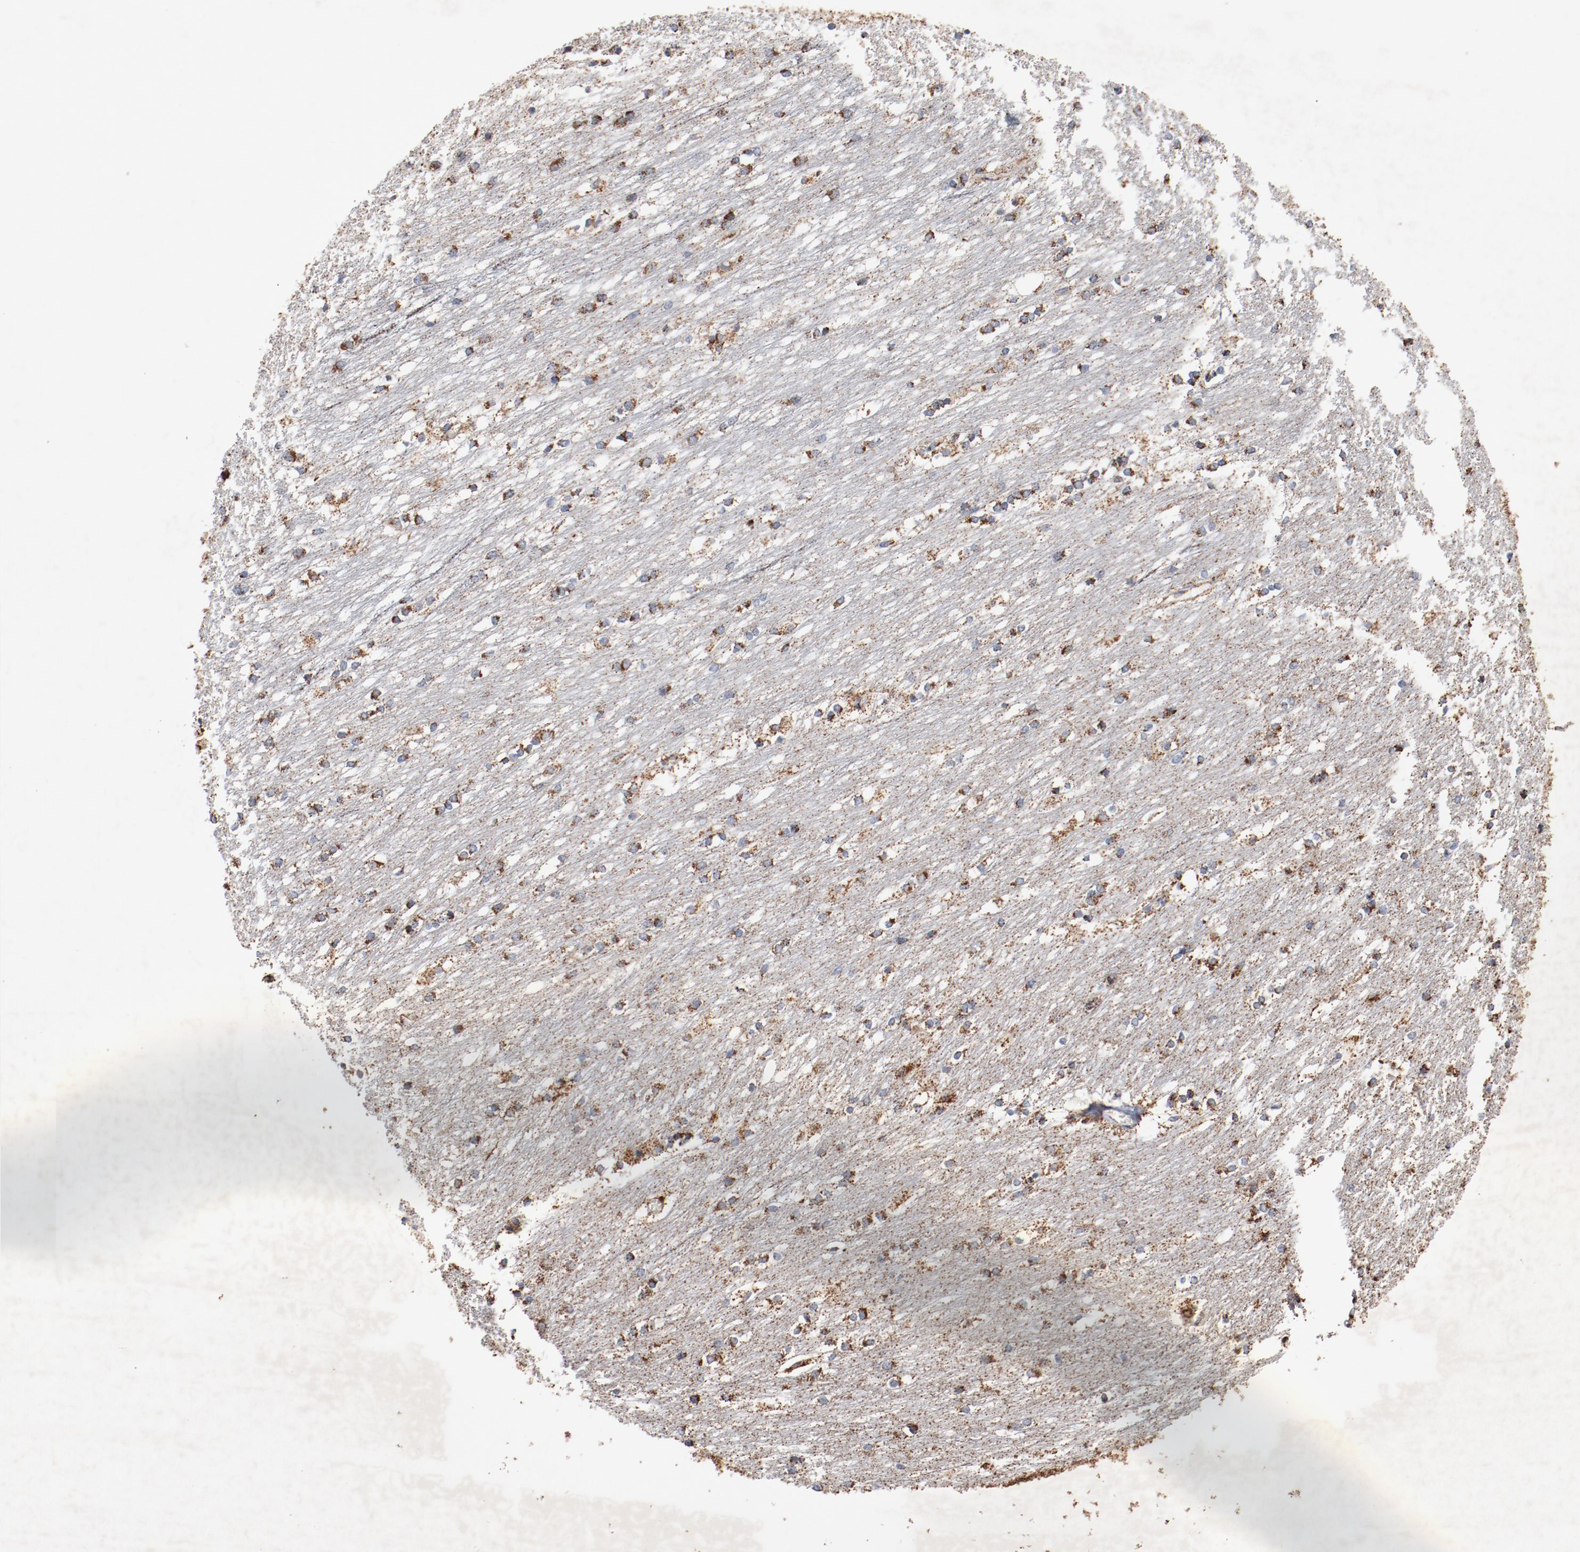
{"staining": {"intensity": "moderate", "quantity": ">75%", "location": "cytoplasmic/membranous"}, "tissue": "caudate", "cell_type": "Glial cells", "image_type": "normal", "snomed": [{"axis": "morphology", "description": "Normal tissue, NOS"}, {"axis": "topography", "description": "Lateral ventricle wall"}], "caption": "Glial cells demonstrate medium levels of moderate cytoplasmic/membranous expression in approximately >75% of cells in benign caudate. Immunohistochemistry stains the protein in brown and the nuclei are stained blue.", "gene": "NDUFS4", "patient": {"sex": "female", "age": 19}}